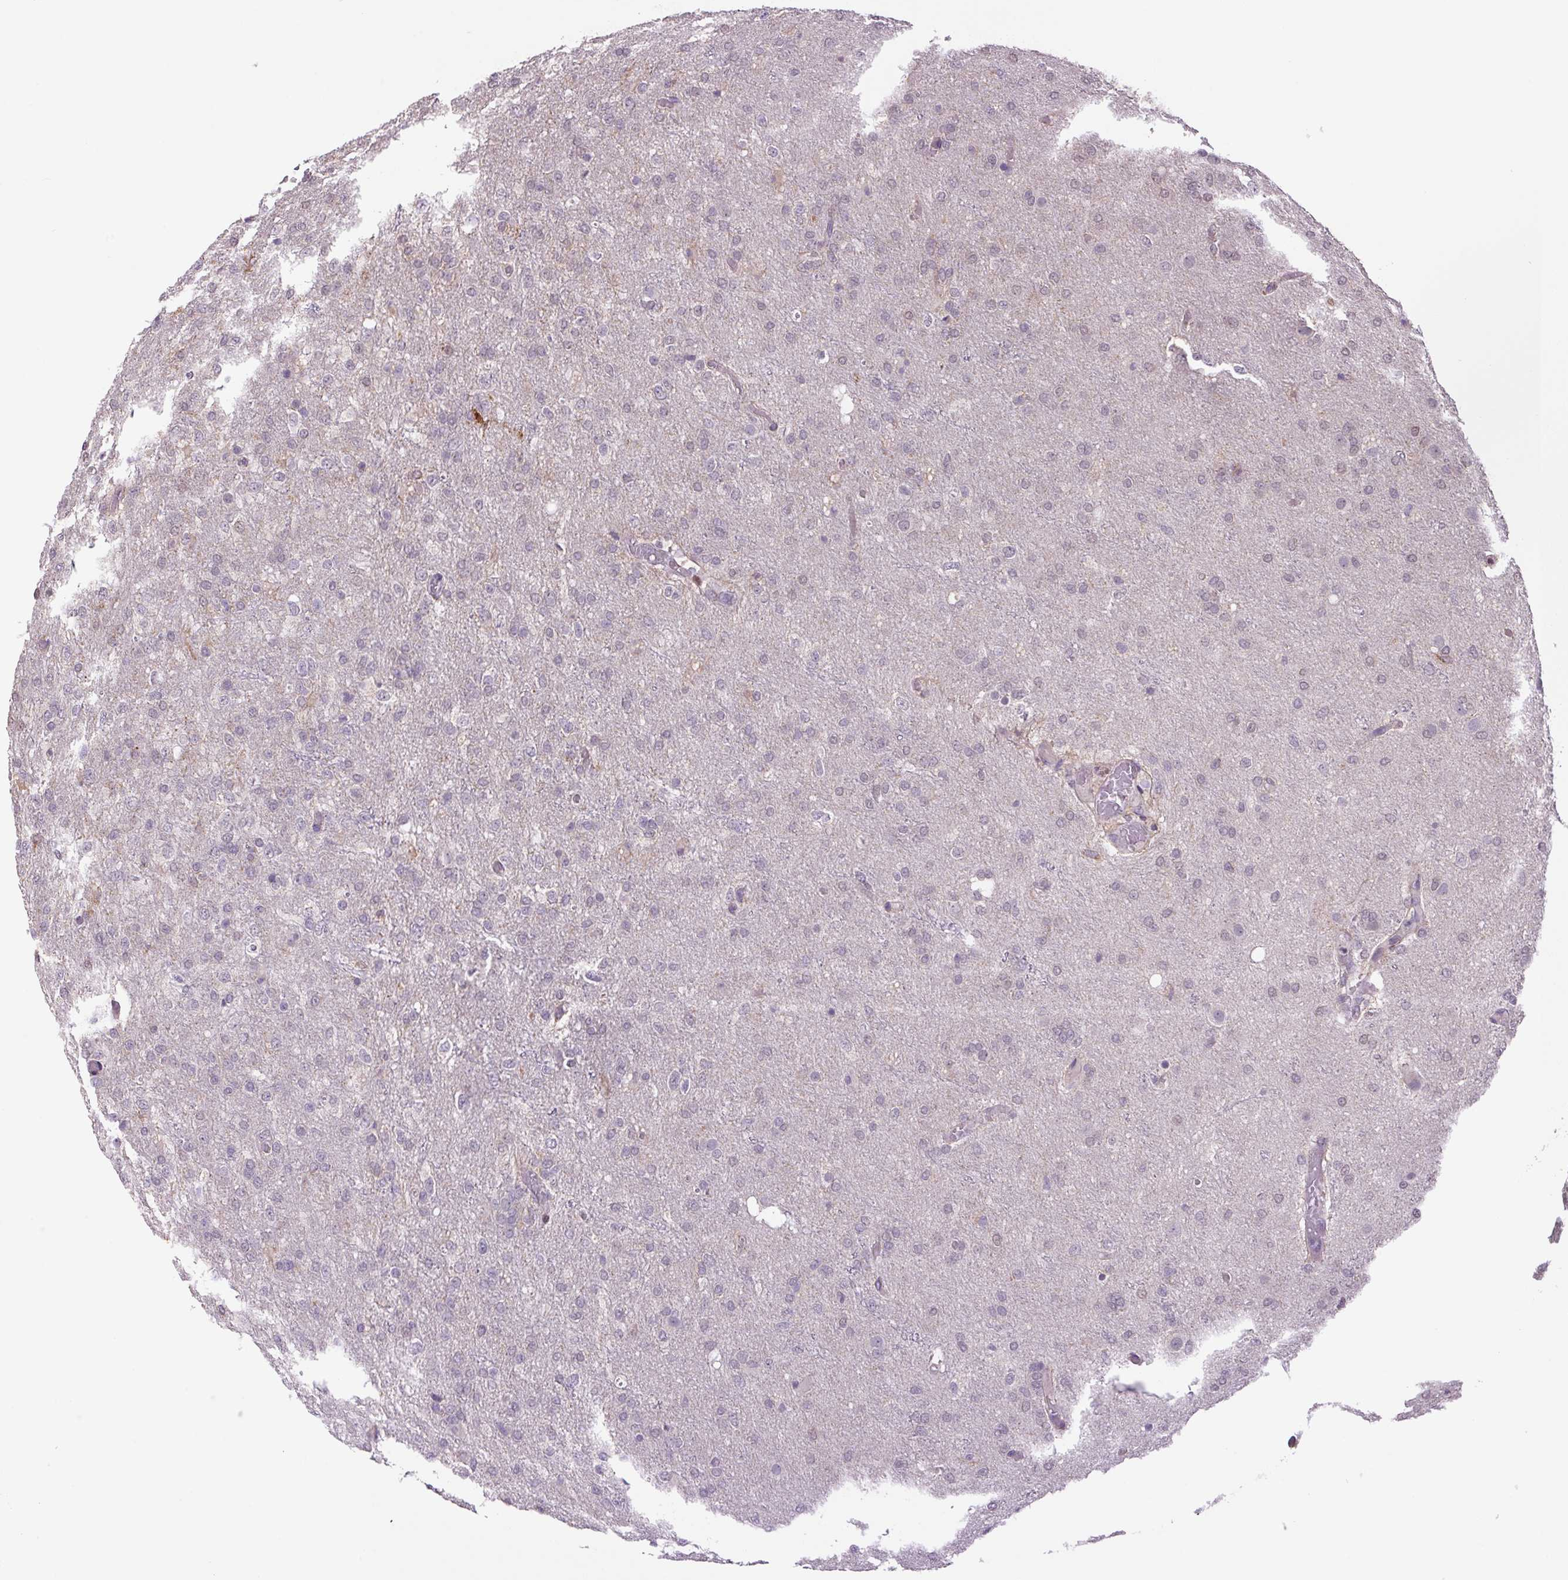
{"staining": {"intensity": "negative", "quantity": "none", "location": "none"}, "tissue": "glioma", "cell_type": "Tumor cells", "image_type": "cancer", "snomed": [{"axis": "morphology", "description": "Glioma, malignant, High grade"}, {"axis": "topography", "description": "Brain"}], "caption": "The histopathology image displays no staining of tumor cells in high-grade glioma (malignant). The staining was performed using DAB to visualize the protein expression in brown, while the nuclei were stained in blue with hematoxylin (Magnification: 20x).", "gene": "SGF29", "patient": {"sex": "female", "age": 74}}